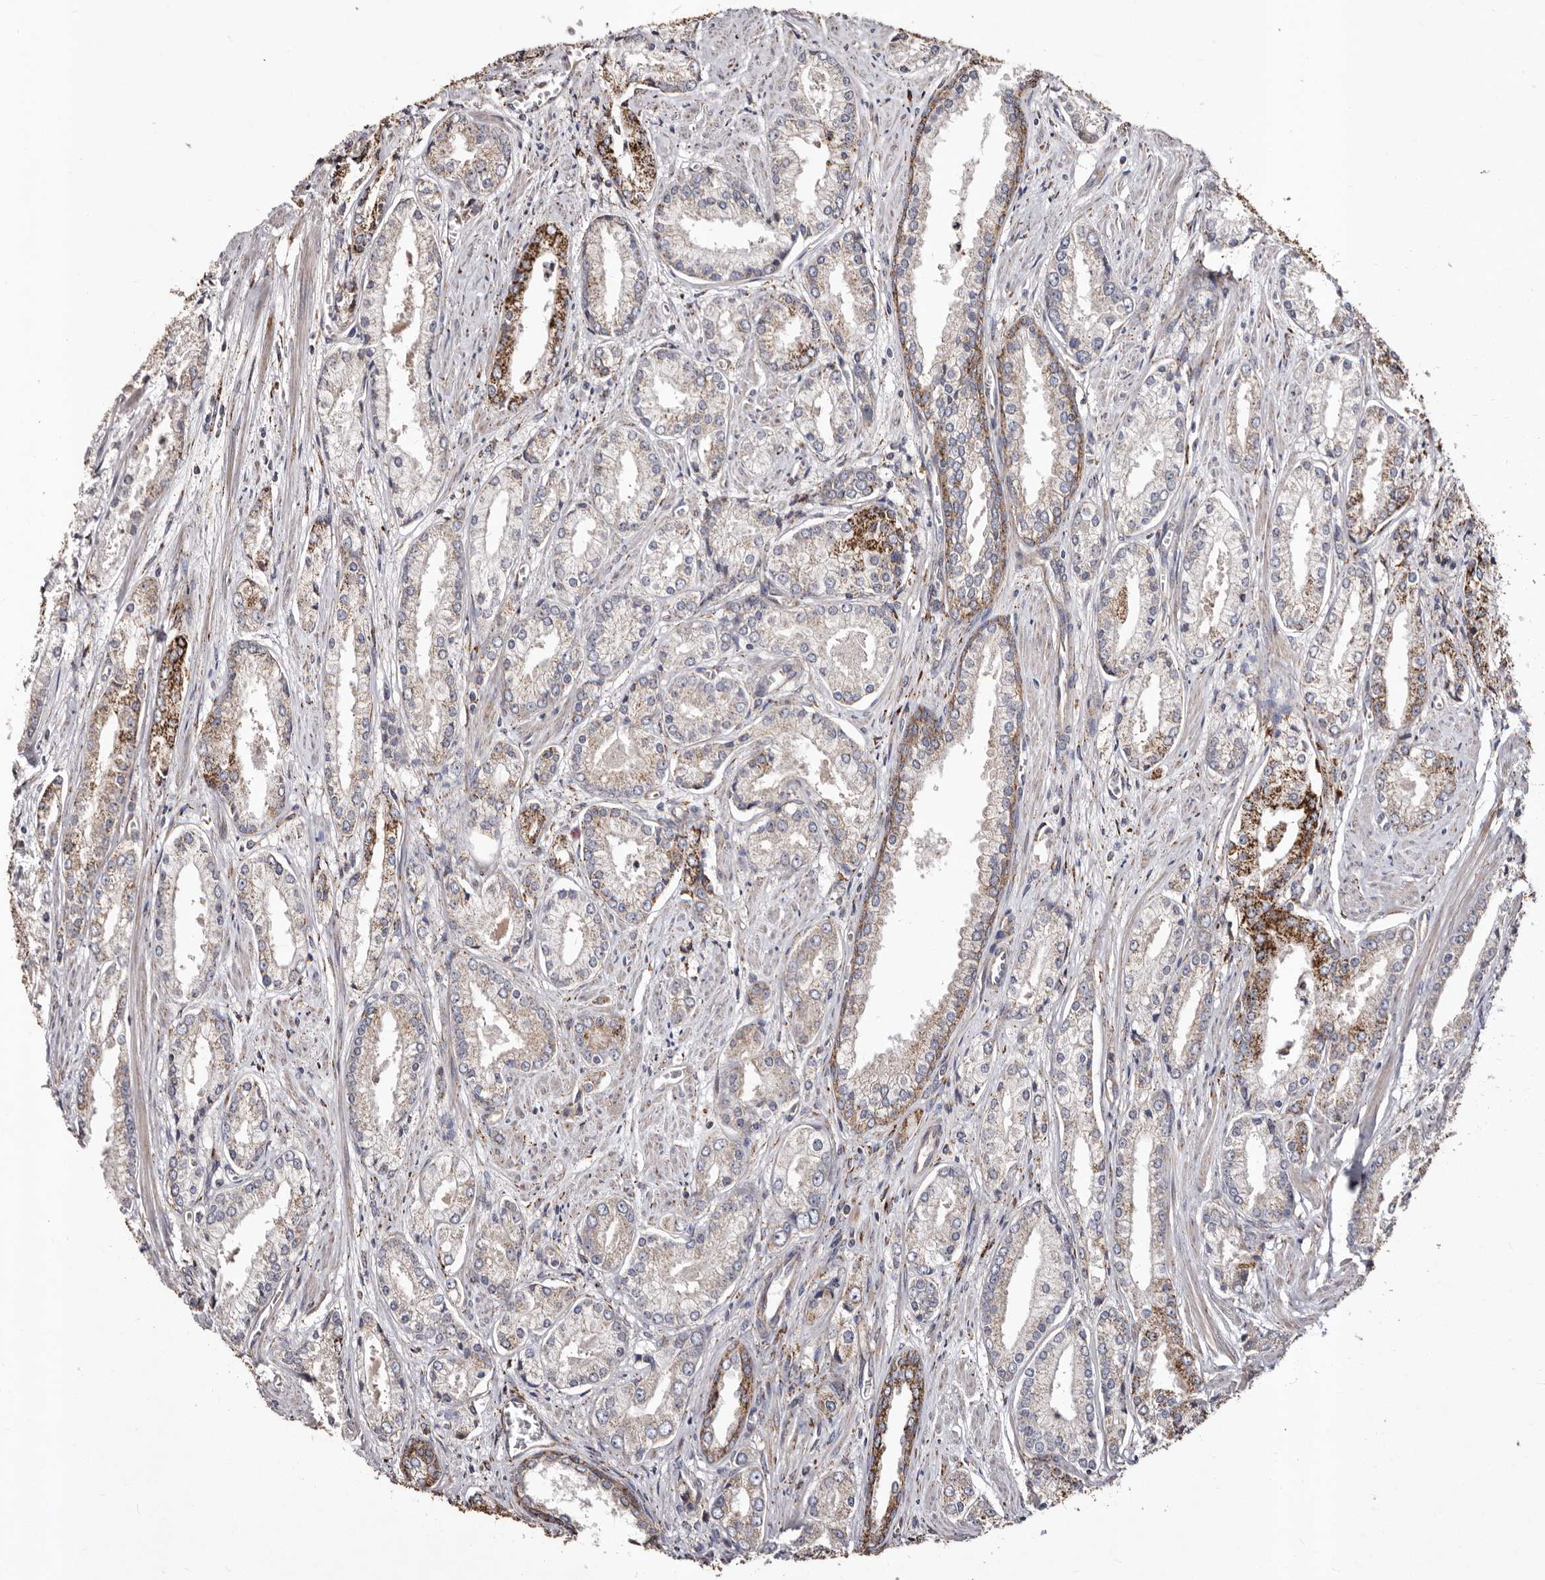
{"staining": {"intensity": "moderate", "quantity": "25%-75%", "location": "cytoplasmic/membranous"}, "tissue": "prostate cancer", "cell_type": "Tumor cells", "image_type": "cancer", "snomed": [{"axis": "morphology", "description": "Adenocarcinoma, Low grade"}, {"axis": "topography", "description": "Prostate"}], "caption": "Brown immunohistochemical staining in prostate cancer exhibits moderate cytoplasmic/membranous positivity in approximately 25%-75% of tumor cells. (Brightfield microscopy of DAB IHC at high magnification).", "gene": "LUZP1", "patient": {"sex": "male", "age": 54}}